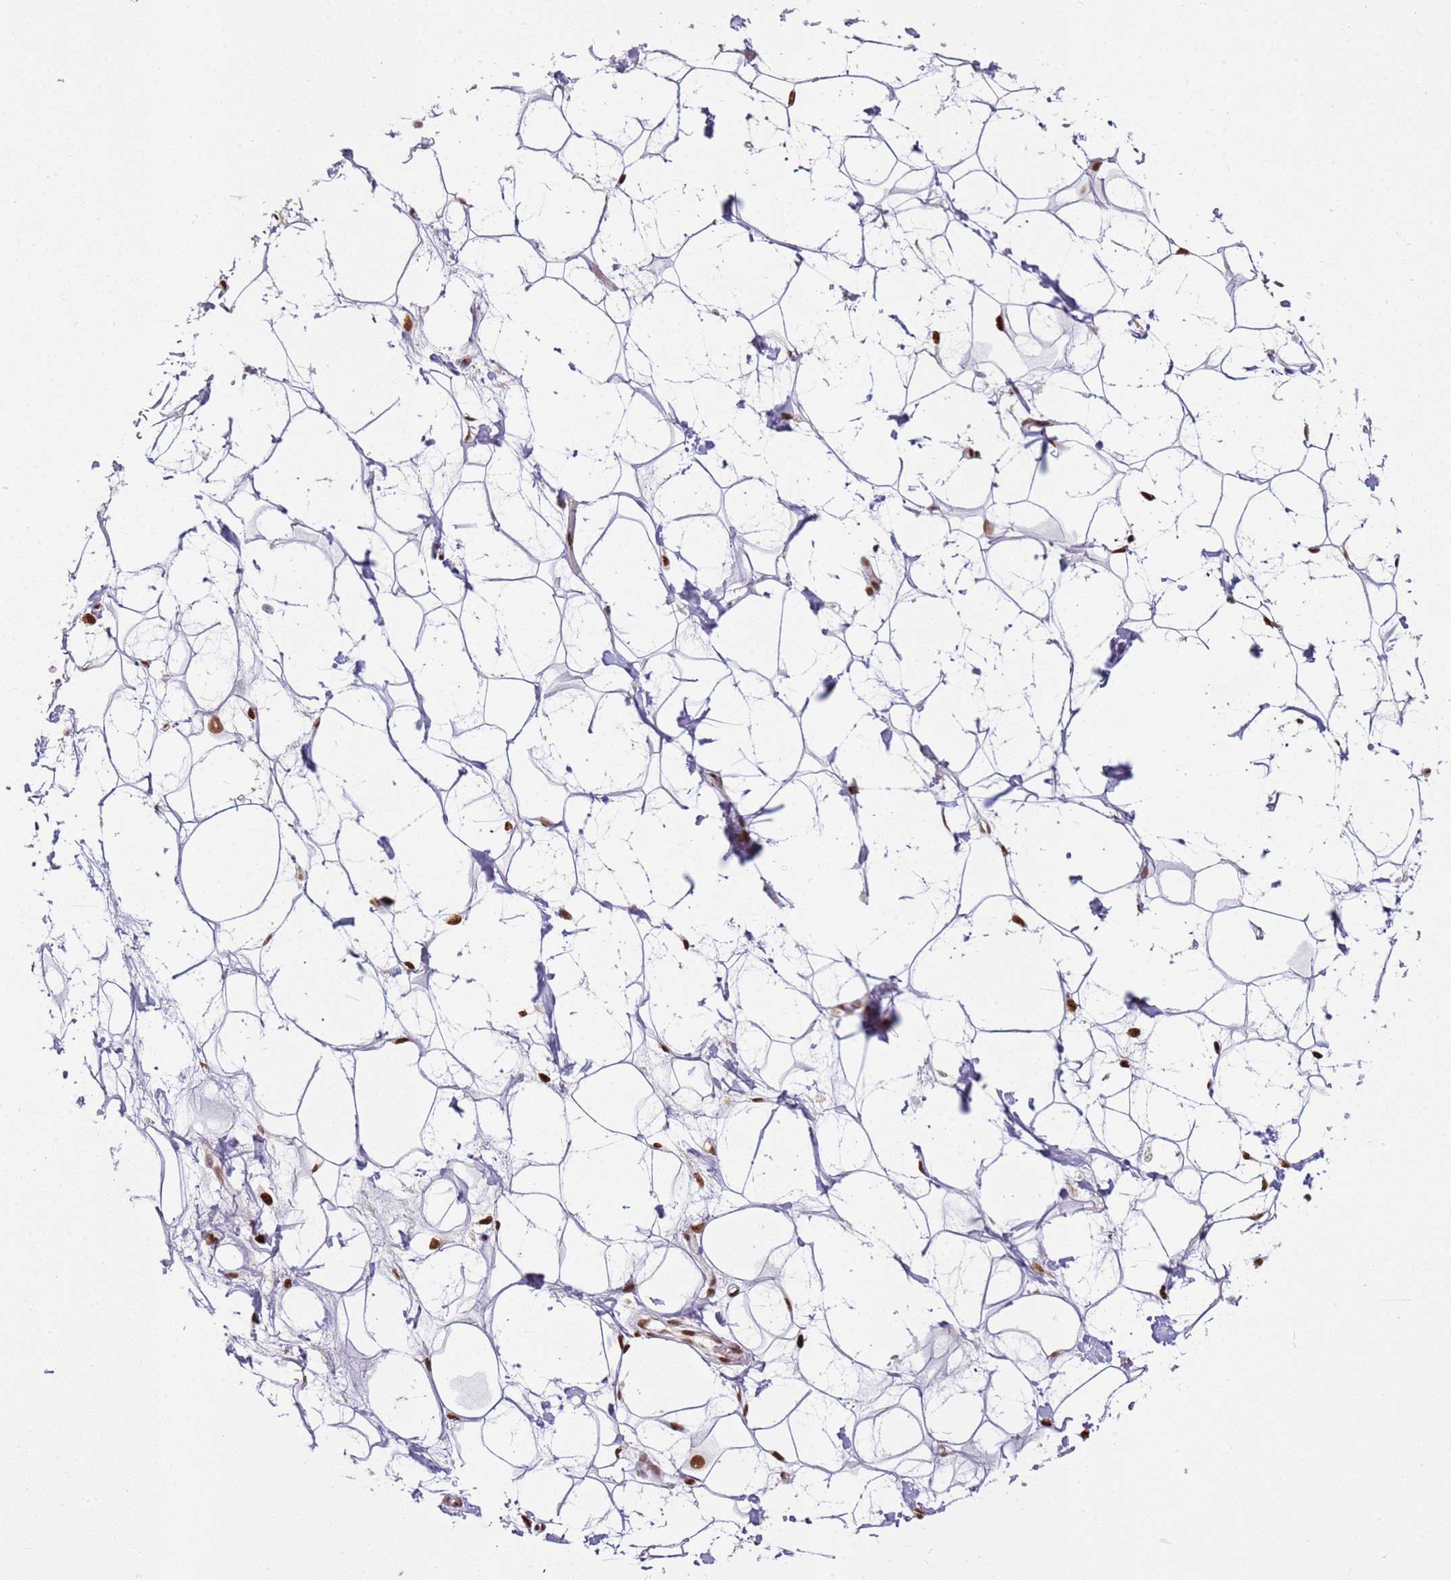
{"staining": {"intensity": "moderate", "quantity": "25%-75%", "location": "nuclear"}, "tissue": "adipose tissue", "cell_type": "Adipocytes", "image_type": "normal", "snomed": [{"axis": "morphology", "description": "Normal tissue, NOS"}, {"axis": "topography", "description": "Breast"}], "caption": "Protein positivity by immunohistochemistry shows moderate nuclear staining in approximately 25%-75% of adipocytes in normal adipose tissue. The staining was performed using DAB (3,3'-diaminobenzidine), with brown indicating positive protein expression. Nuclei are stained blue with hematoxylin.", "gene": "TENT4A", "patient": {"sex": "female", "age": 26}}